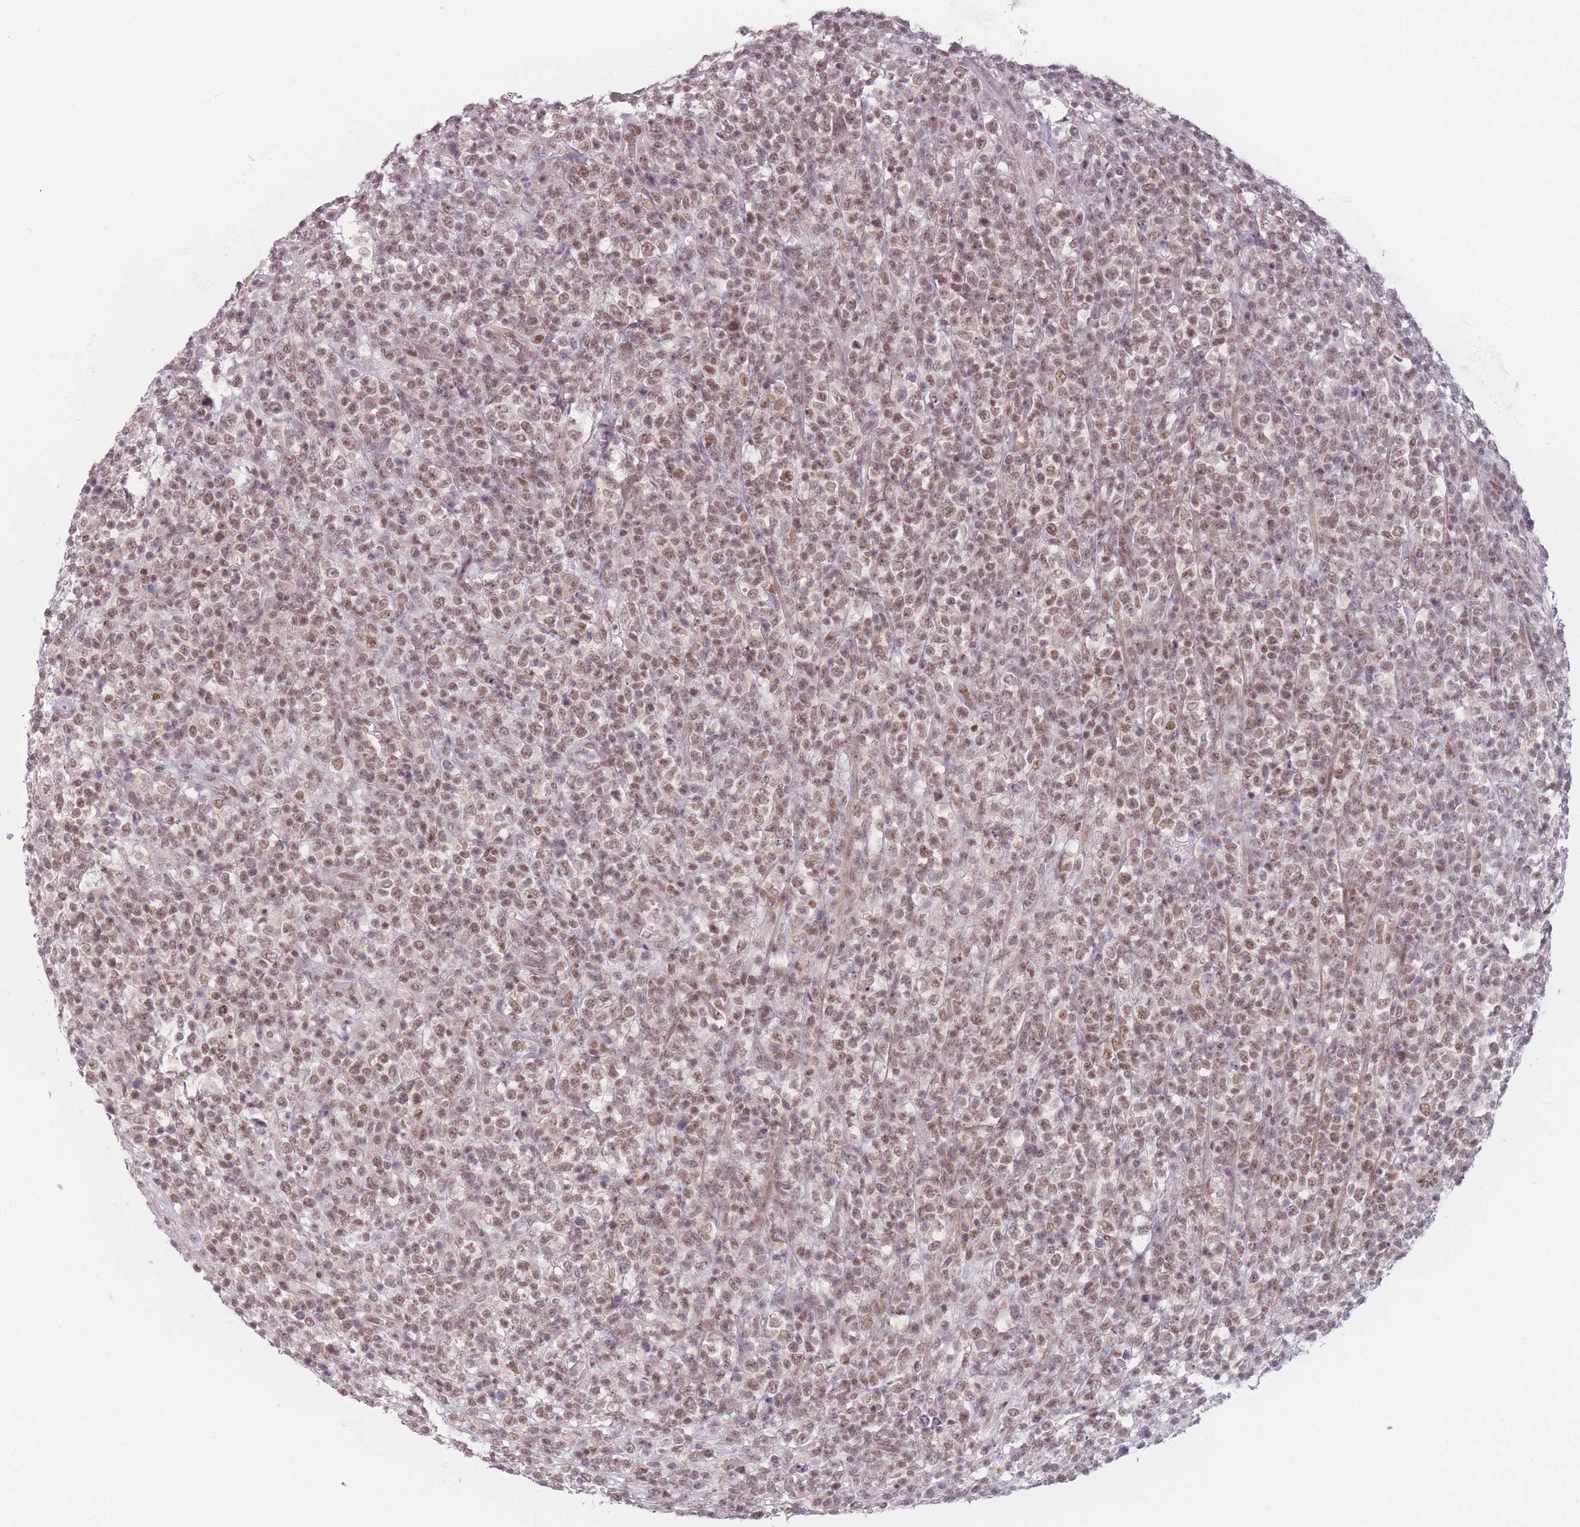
{"staining": {"intensity": "moderate", "quantity": ">75%", "location": "nuclear"}, "tissue": "lymphoma", "cell_type": "Tumor cells", "image_type": "cancer", "snomed": [{"axis": "morphology", "description": "Malignant lymphoma, non-Hodgkin's type, High grade"}, {"axis": "topography", "description": "Colon"}], "caption": "Brown immunohistochemical staining in lymphoma displays moderate nuclear expression in about >75% of tumor cells. The staining was performed using DAB to visualize the protein expression in brown, while the nuclei were stained in blue with hematoxylin (Magnification: 20x).", "gene": "OR10C1", "patient": {"sex": "female", "age": 53}}